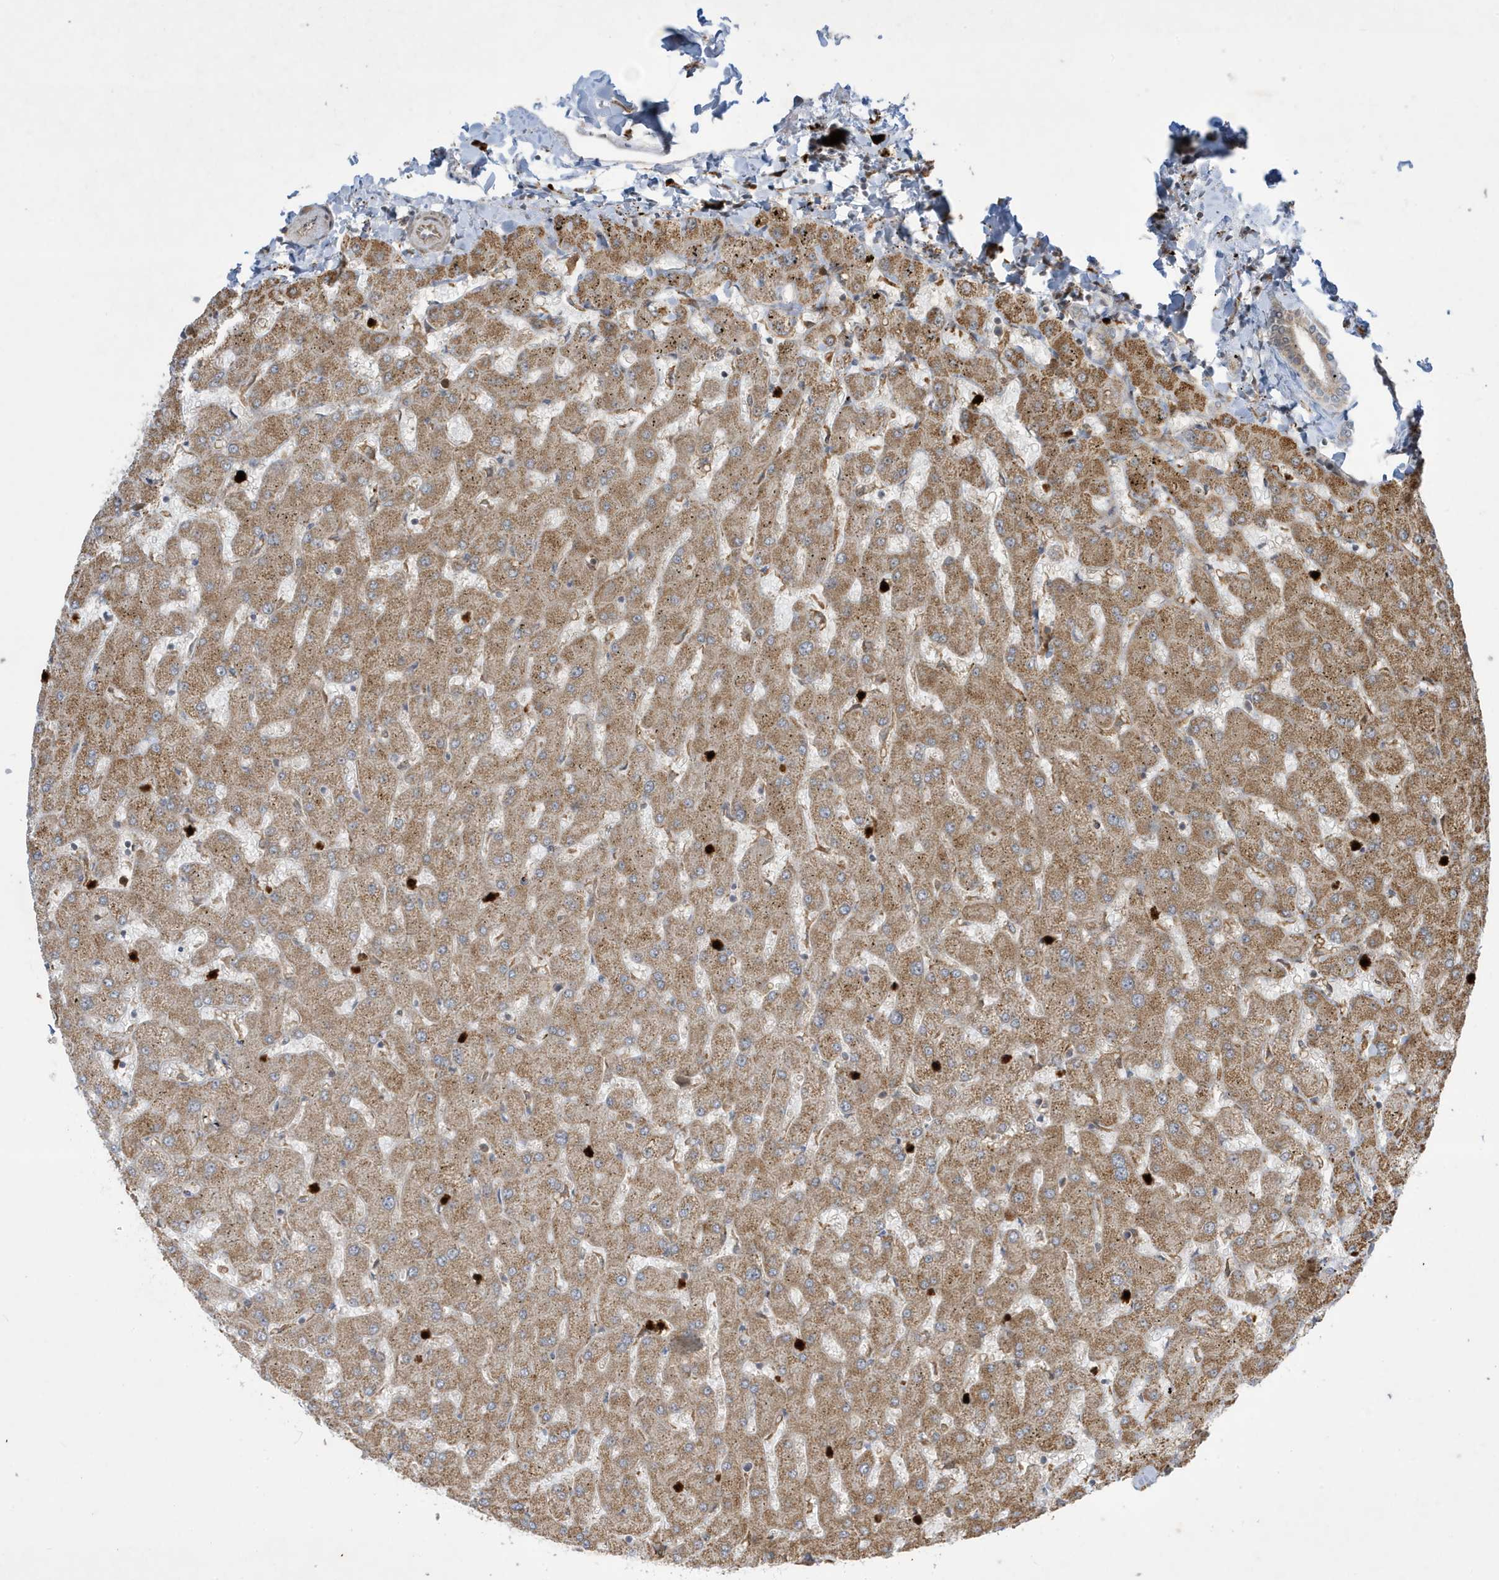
{"staining": {"intensity": "weak", "quantity": ">75%", "location": "cytoplasmic/membranous"}, "tissue": "liver", "cell_type": "Cholangiocytes", "image_type": "normal", "snomed": [{"axis": "morphology", "description": "Normal tissue, NOS"}, {"axis": "topography", "description": "Liver"}], "caption": "About >75% of cholangiocytes in benign liver reveal weak cytoplasmic/membranous protein expression as visualized by brown immunohistochemical staining.", "gene": "IFT57", "patient": {"sex": "female", "age": 63}}